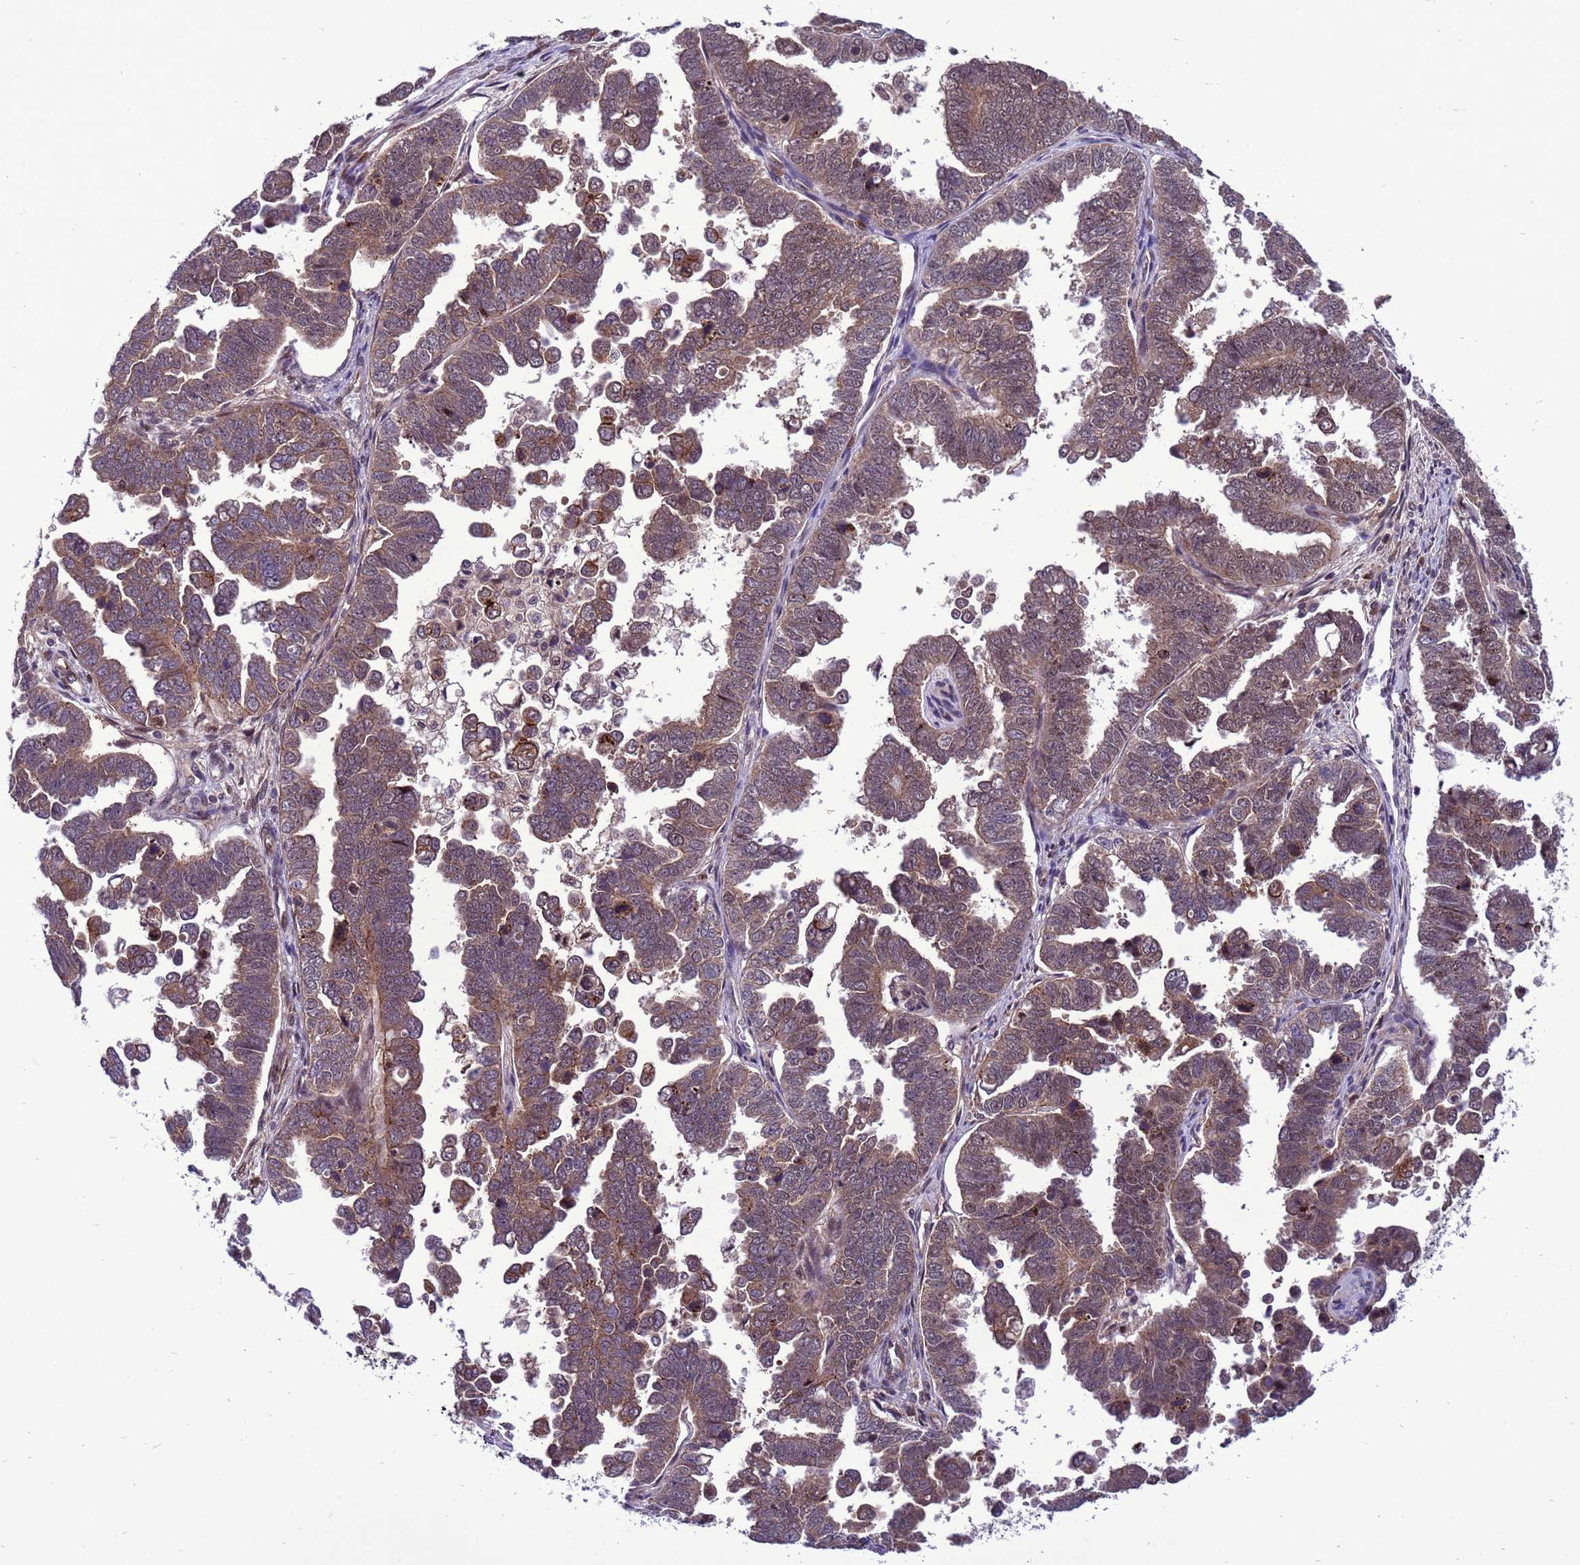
{"staining": {"intensity": "weak", "quantity": ">75%", "location": "cytoplasmic/membranous,nuclear"}, "tissue": "endometrial cancer", "cell_type": "Tumor cells", "image_type": "cancer", "snomed": [{"axis": "morphology", "description": "Adenocarcinoma, NOS"}, {"axis": "topography", "description": "Endometrium"}], "caption": "DAB (3,3'-diaminobenzidine) immunohistochemical staining of human endometrial cancer demonstrates weak cytoplasmic/membranous and nuclear protein staining in about >75% of tumor cells. (DAB (3,3'-diaminobenzidine) IHC, brown staining for protein, blue staining for nuclei).", "gene": "RASD1", "patient": {"sex": "female", "age": 75}}